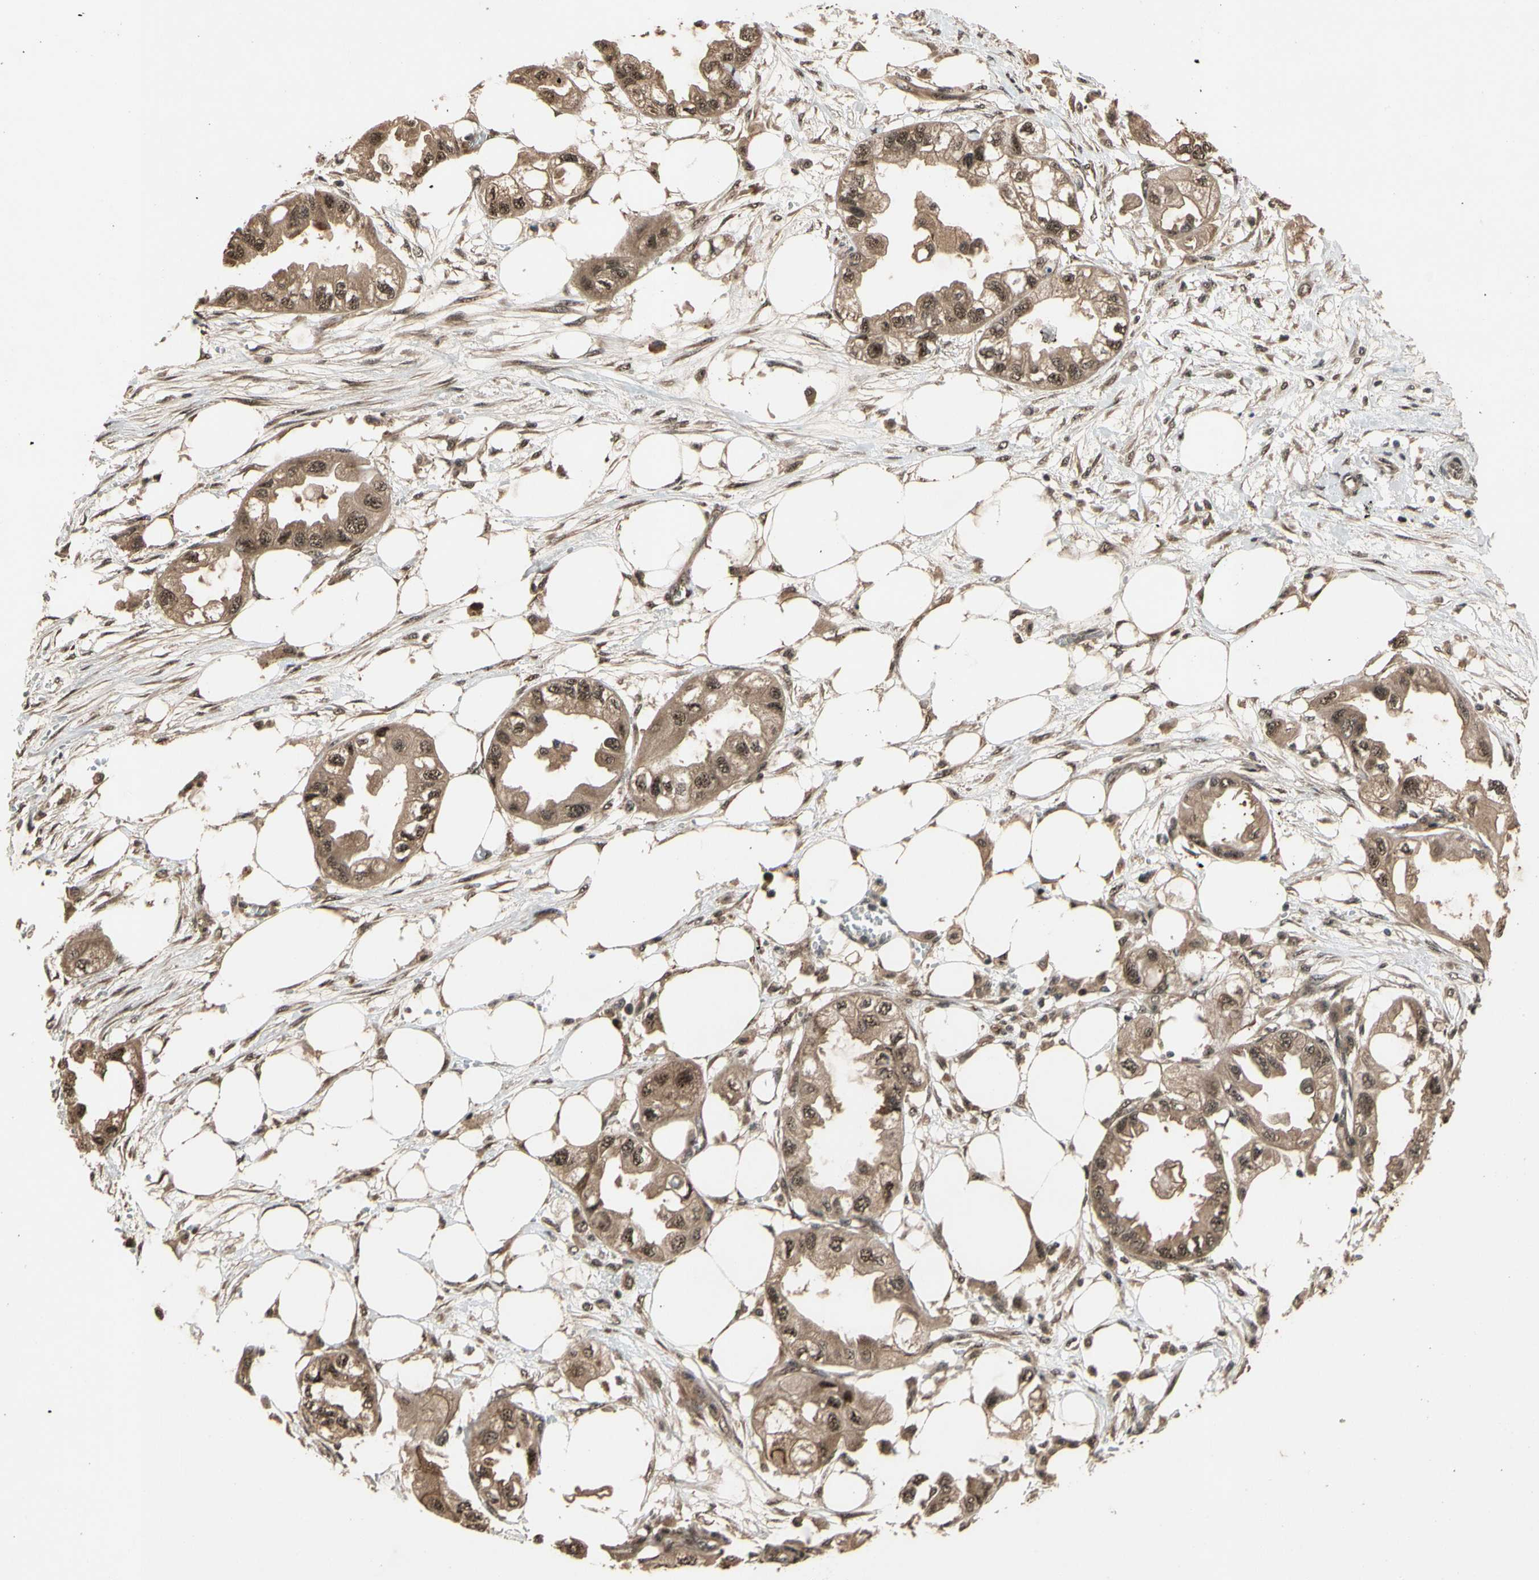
{"staining": {"intensity": "moderate", "quantity": ">75%", "location": "cytoplasmic/membranous,nuclear"}, "tissue": "endometrial cancer", "cell_type": "Tumor cells", "image_type": "cancer", "snomed": [{"axis": "morphology", "description": "Adenocarcinoma, NOS"}, {"axis": "topography", "description": "Endometrium"}], "caption": "A high-resolution micrograph shows immunohistochemistry staining of endometrial cancer, which shows moderate cytoplasmic/membranous and nuclear positivity in approximately >75% of tumor cells. Using DAB (brown) and hematoxylin (blue) stains, captured at high magnification using brightfield microscopy.", "gene": "TMEM230", "patient": {"sex": "female", "age": 67}}